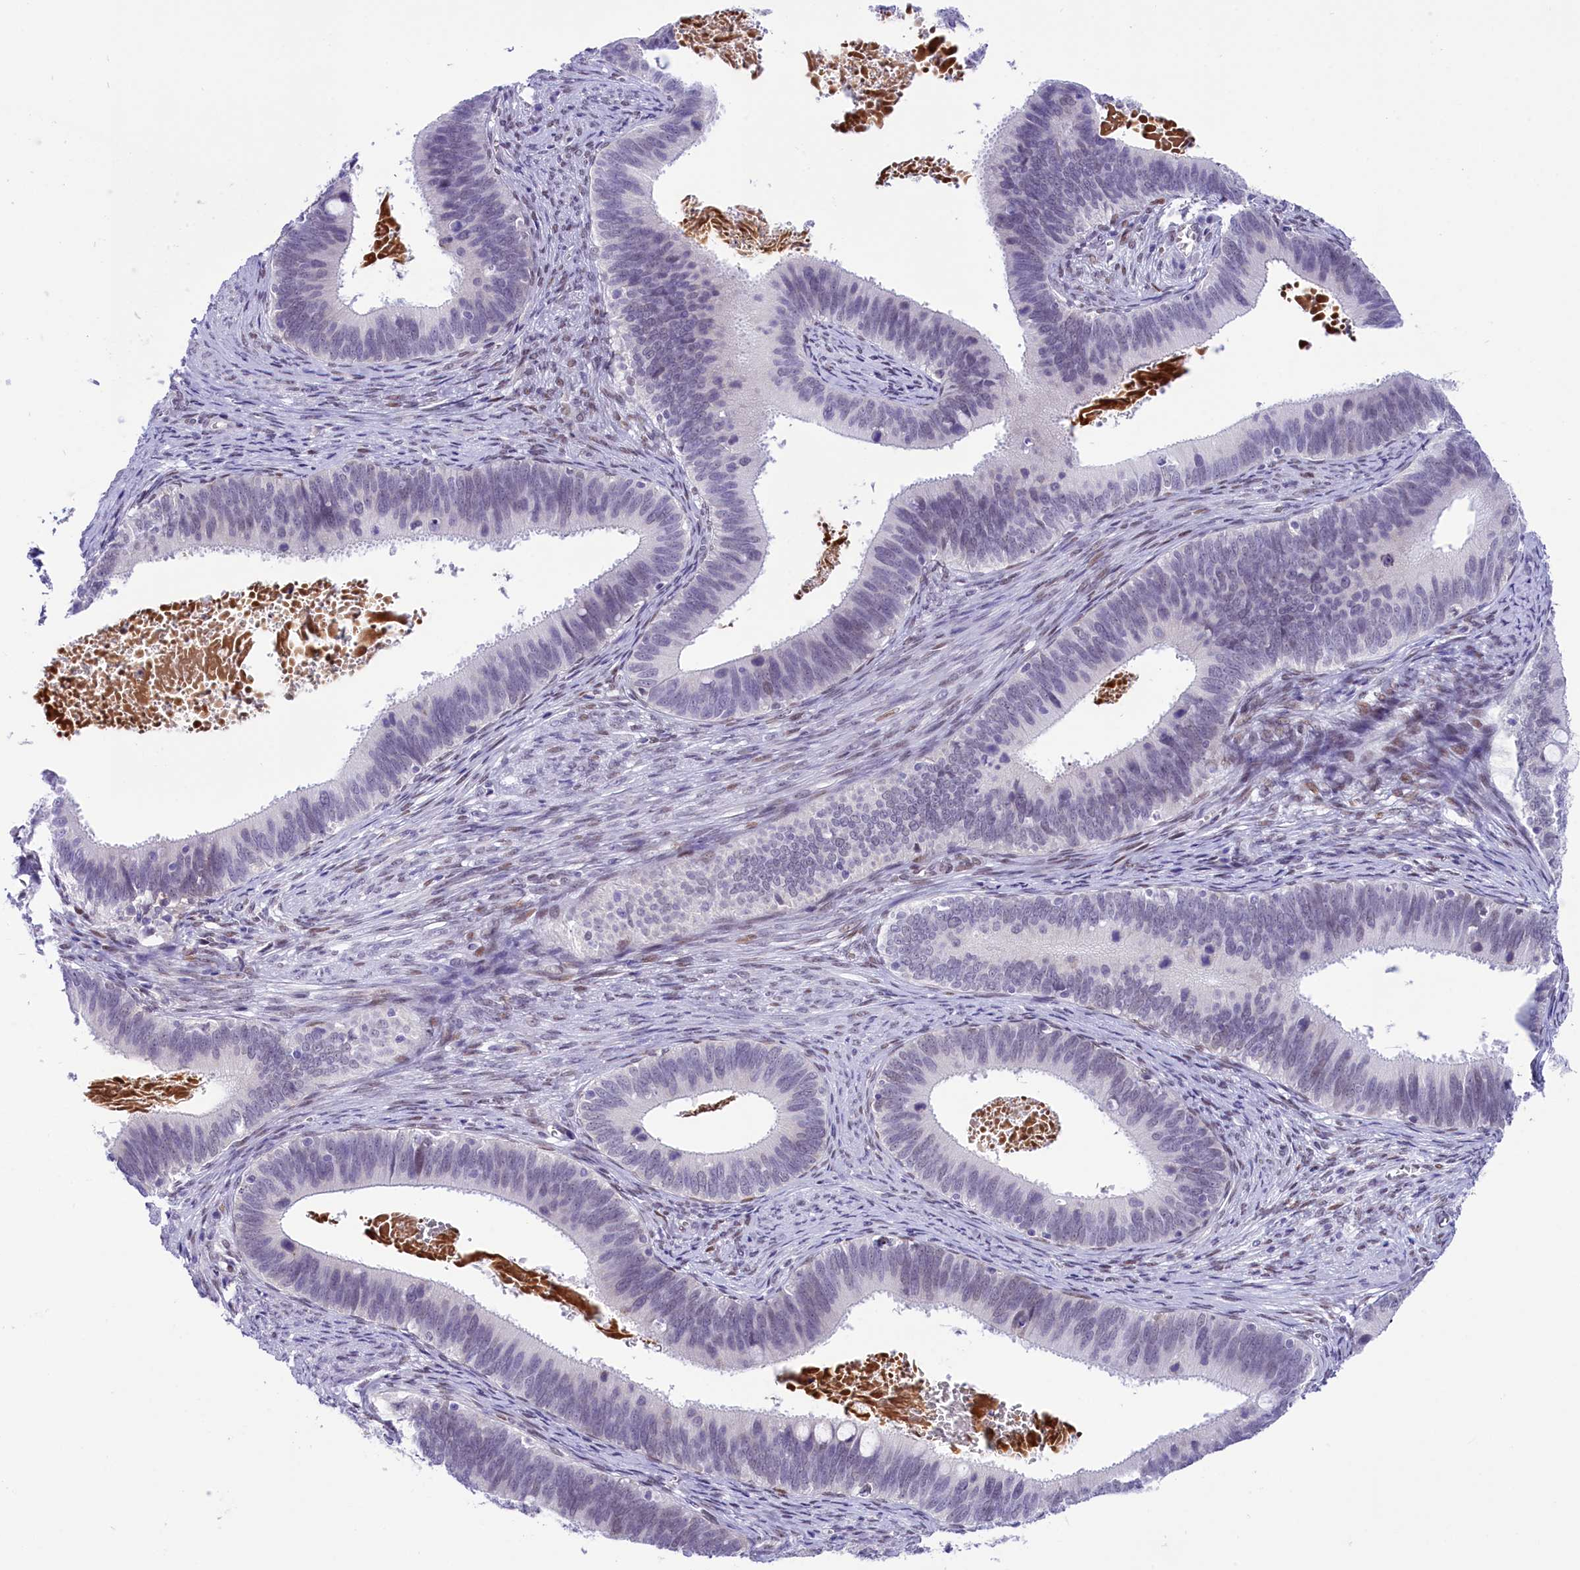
{"staining": {"intensity": "weak", "quantity": "<25%", "location": "nuclear"}, "tissue": "cervical cancer", "cell_type": "Tumor cells", "image_type": "cancer", "snomed": [{"axis": "morphology", "description": "Adenocarcinoma, NOS"}, {"axis": "topography", "description": "Cervix"}], "caption": "Tumor cells show no significant protein expression in cervical cancer.", "gene": "RPS6KB1", "patient": {"sex": "female", "age": 42}}